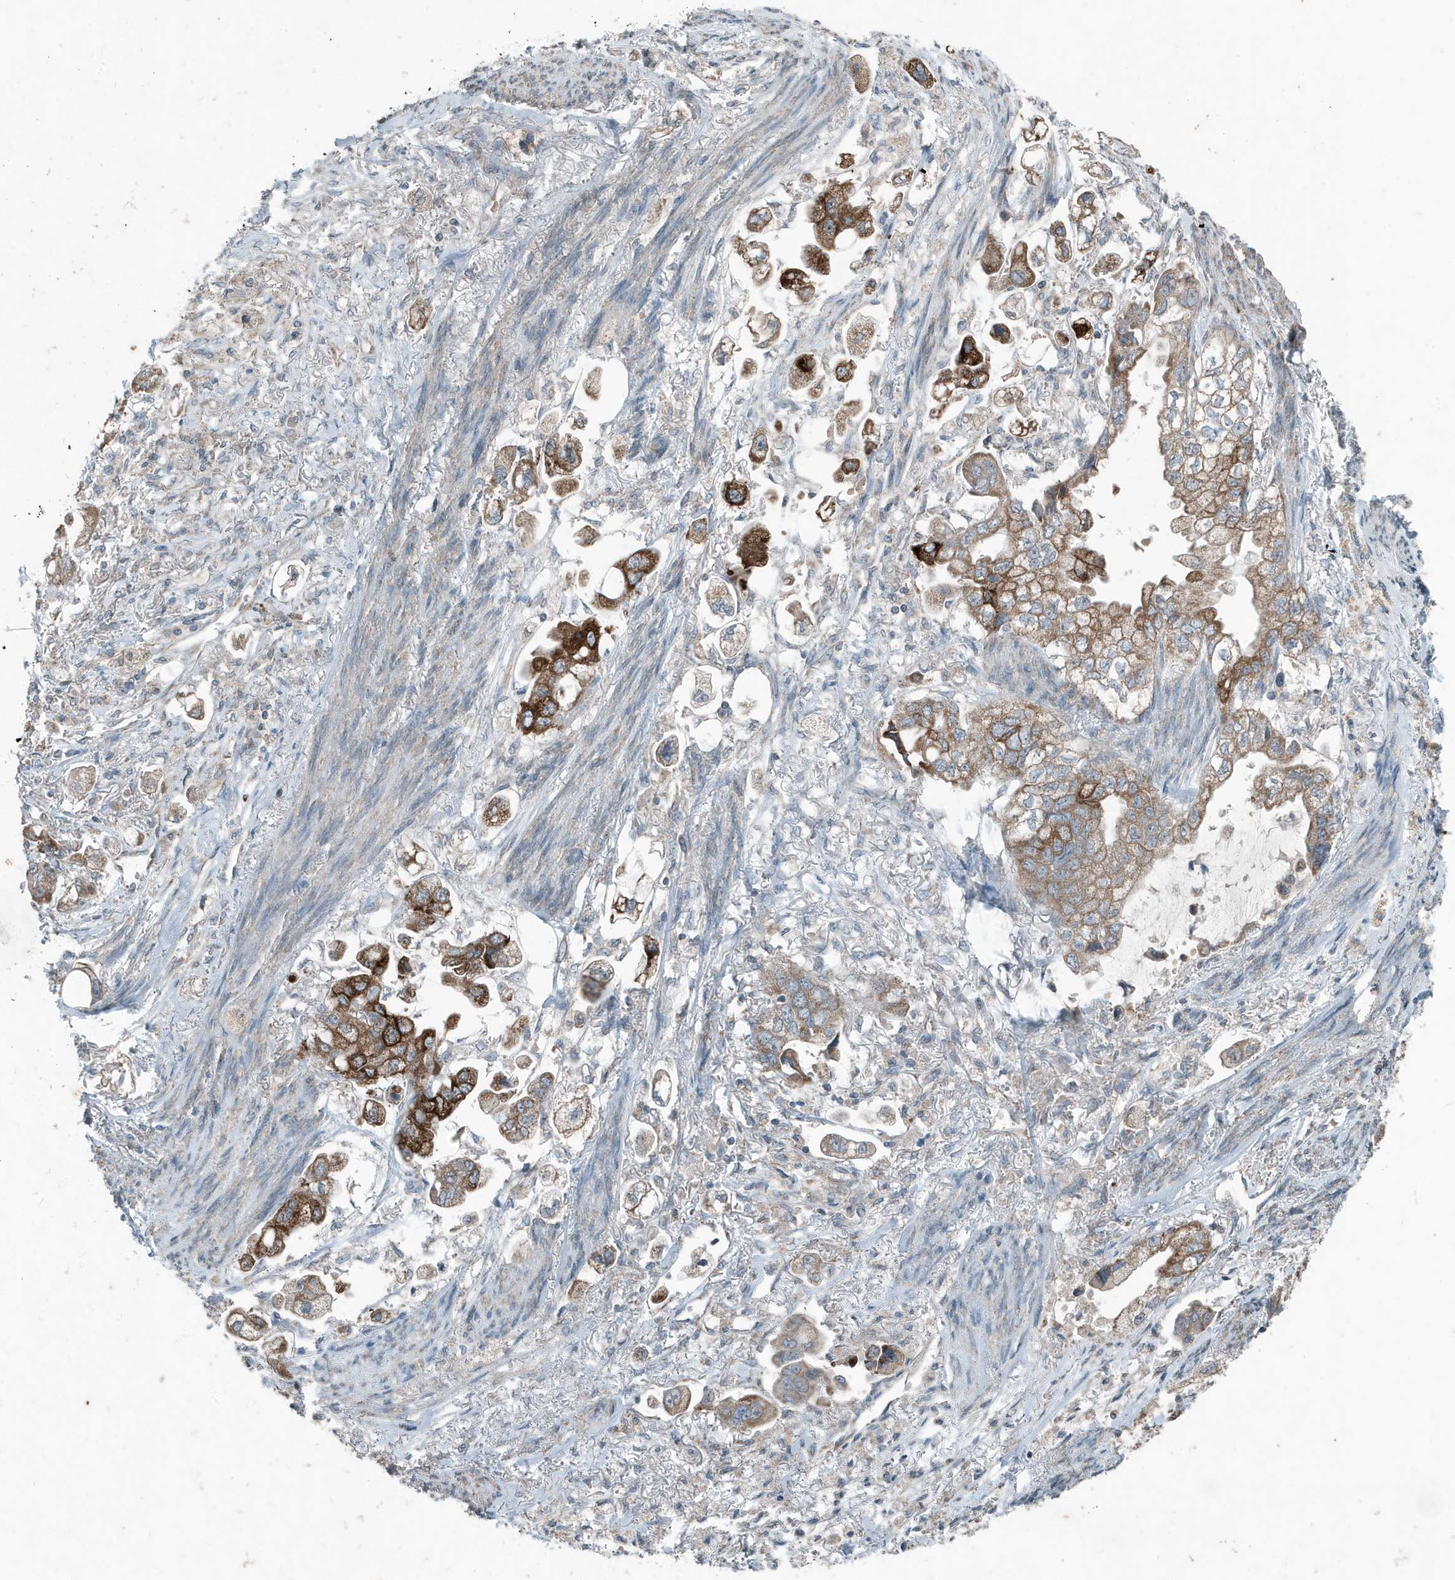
{"staining": {"intensity": "moderate", "quantity": "25%-75%", "location": "cytoplasmic/membranous"}, "tissue": "stomach cancer", "cell_type": "Tumor cells", "image_type": "cancer", "snomed": [{"axis": "morphology", "description": "Adenocarcinoma, NOS"}, {"axis": "topography", "description": "Stomach"}], "caption": "The histopathology image exhibits staining of stomach adenocarcinoma, revealing moderate cytoplasmic/membranous protein expression (brown color) within tumor cells.", "gene": "MT-CYB", "patient": {"sex": "male", "age": 62}}